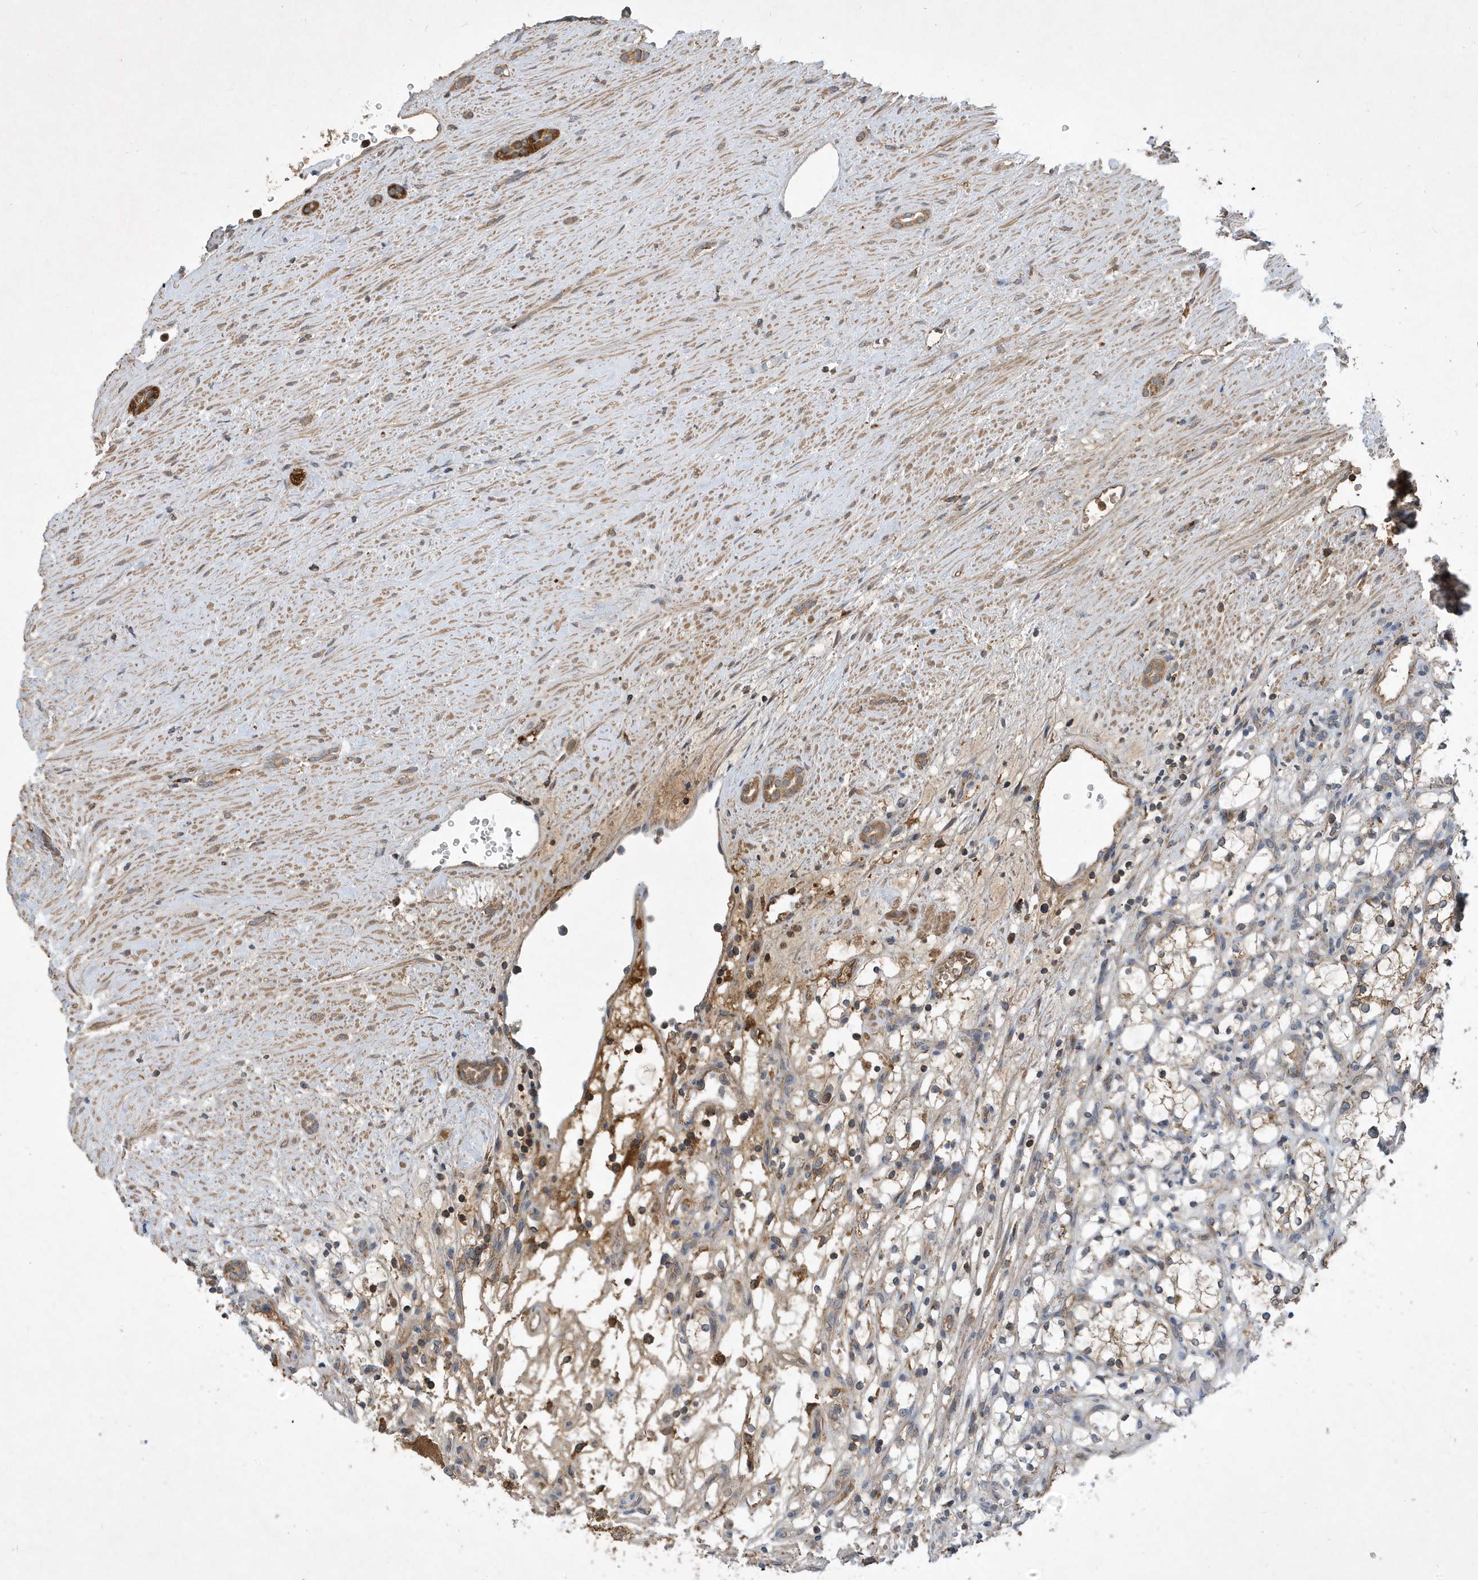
{"staining": {"intensity": "weak", "quantity": "<25%", "location": "cytoplasmic/membranous"}, "tissue": "renal cancer", "cell_type": "Tumor cells", "image_type": "cancer", "snomed": [{"axis": "morphology", "description": "Adenocarcinoma, NOS"}, {"axis": "topography", "description": "Kidney"}], "caption": "Immunohistochemistry (IHC) of human renal adenocarcinoma shows no positivity in tumor cells. (DAB IHC with hematoxylin counter stain).", "gene": "STK19", "patient": {"sex": "female", "age": 69}}